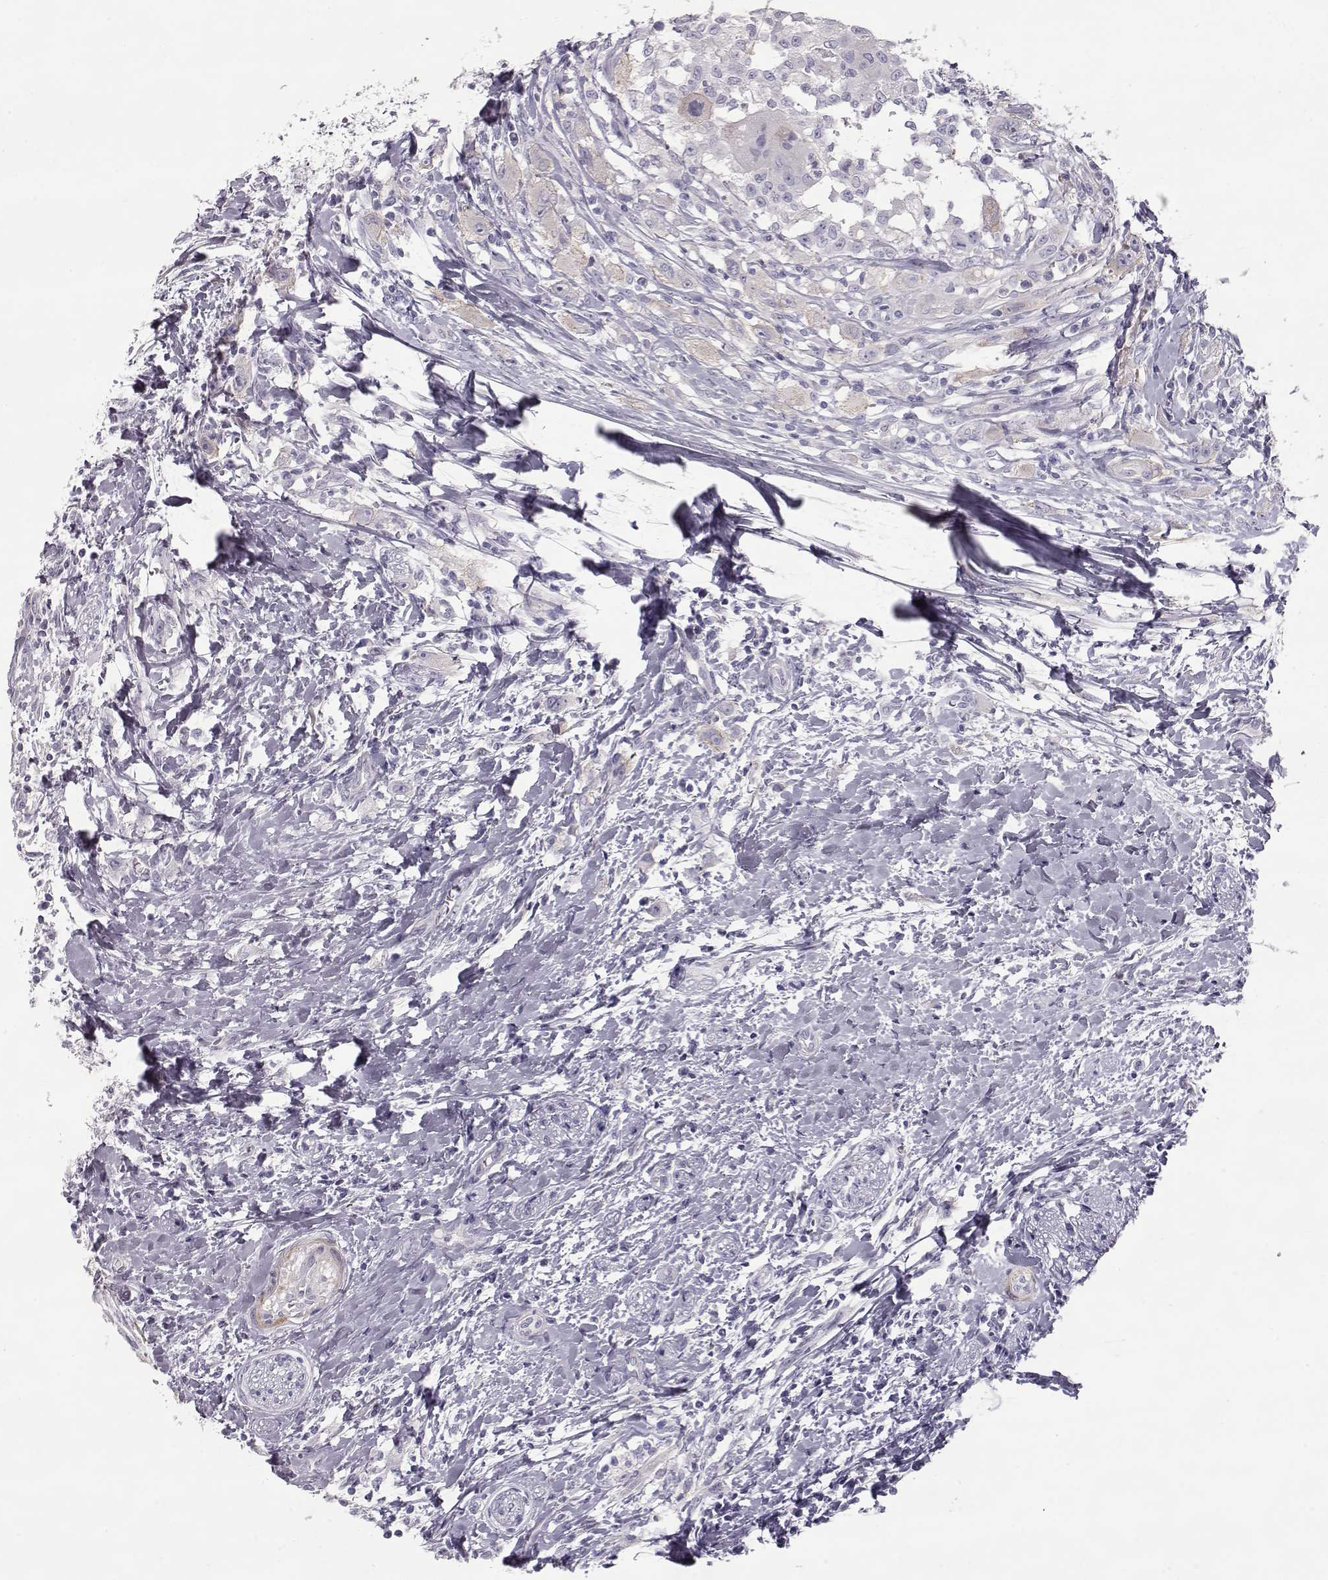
{"staining": {"intensity": "negative", "quantity": "none", "location": "none"}, "tissue": "head and neck cancer", "cell_type": "Tumor cells", "image_type": "cancer", "snomed": [{"axis": "morphology", "description": "Squamous cell carcinoma, NOS"}, {"axis": "morphology", "description": "Squamous cell carcinoma, metastatic, NOS"}, {"axis": "topography", "description": "Oral tissue"}, {"axis": "topography", "description": "Head-Neck"}], "caption": "The image reveals no significant expression in tumor cells of metastatic squamous cell carcinoma (head and neck).", "gene": "SLITRK3", "patient": {"sex": "female", "age": 85}}